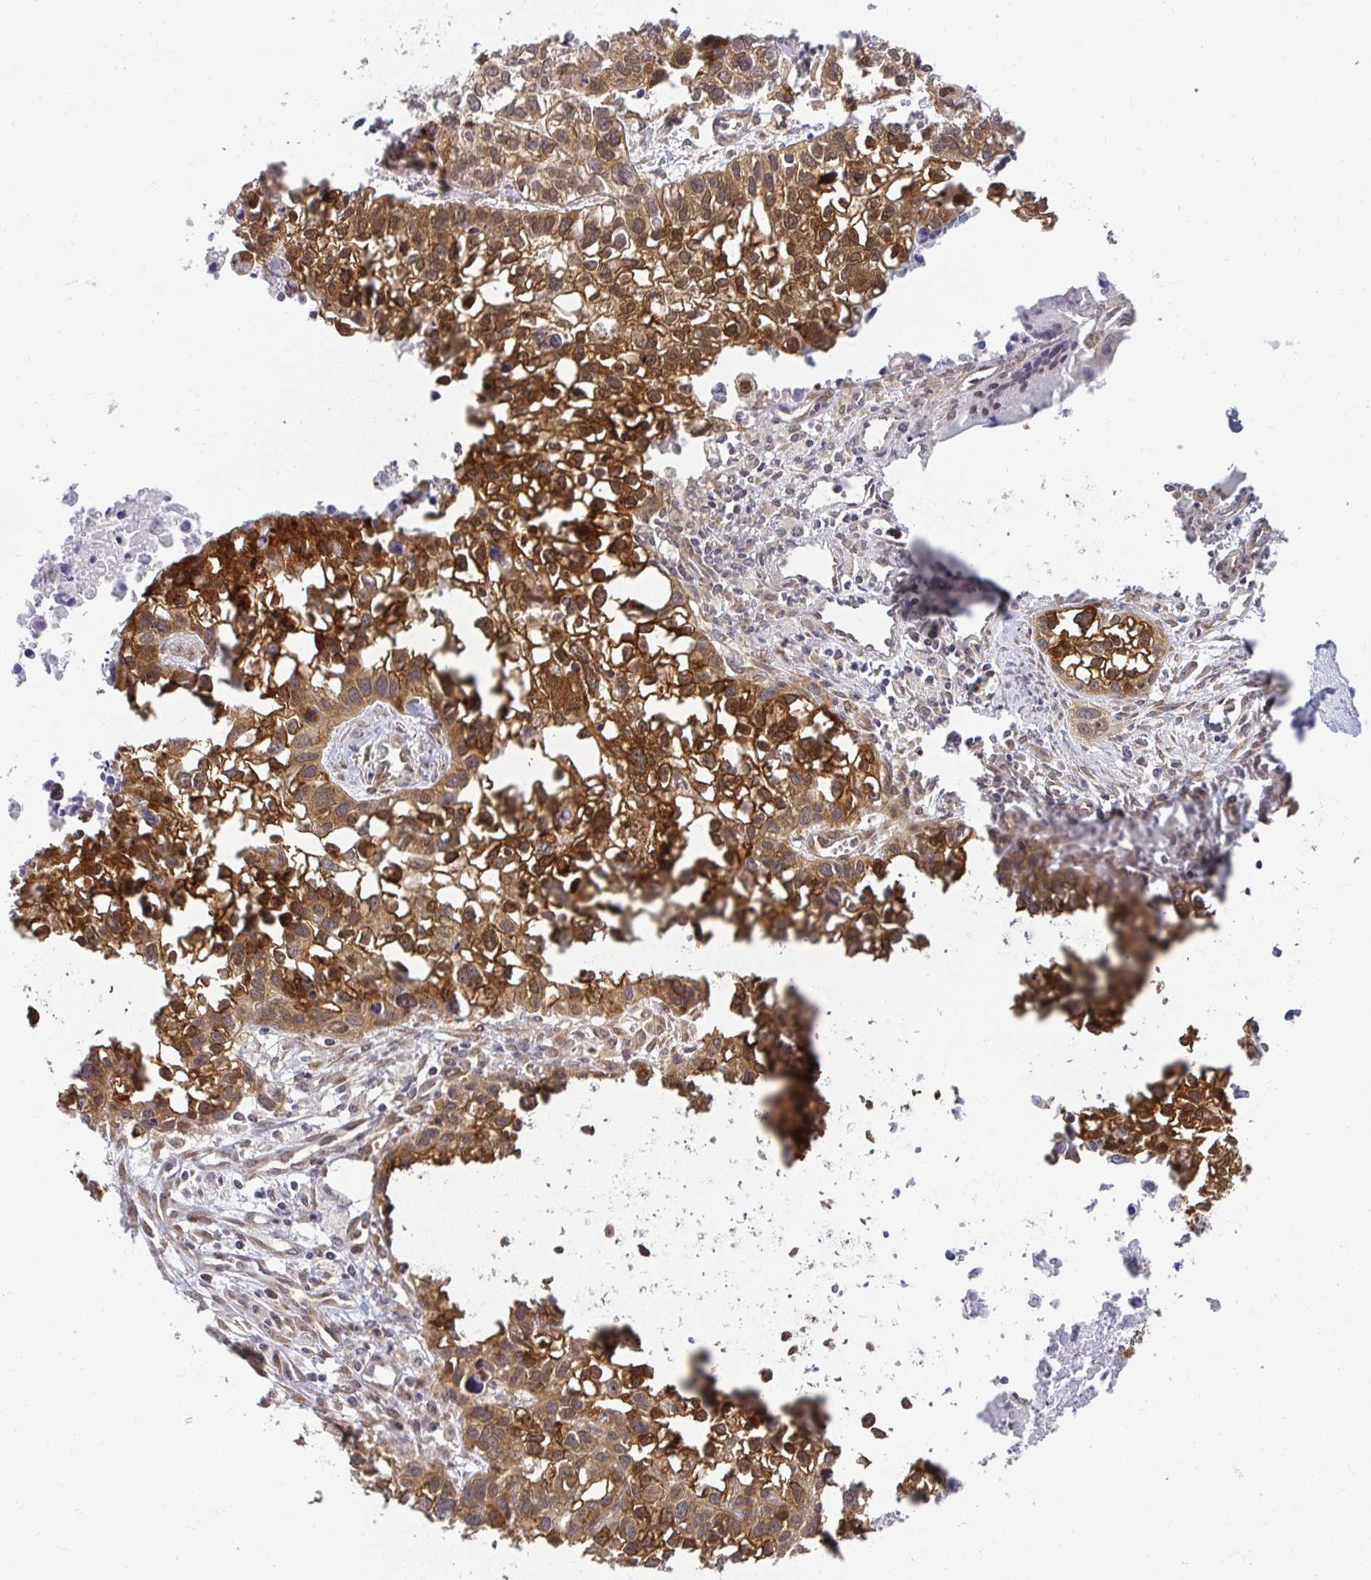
{"staining": {"intensity": "moderate", "quantity": ">75%", "location": "cytoplasmic/membranous,nuclear"}, "tissue": "lung cancer", "cell_type": "Tumor cells", "image_type": "cancer", "snomed": [{"axis": "morphology", "description": "Squamous cell carcinoma, NOS"}, {"axis": "topography", "description": "Lung"}], "caption": "Protein expression analysis of squamous cell carcinoma (lung) demonstrates moderate cytoplasmic/membranous and nuclear positivity in about >75% of tumor cells.", "gene": "SYNCRIP", "patient": {"sex": "male", "age": 74}}